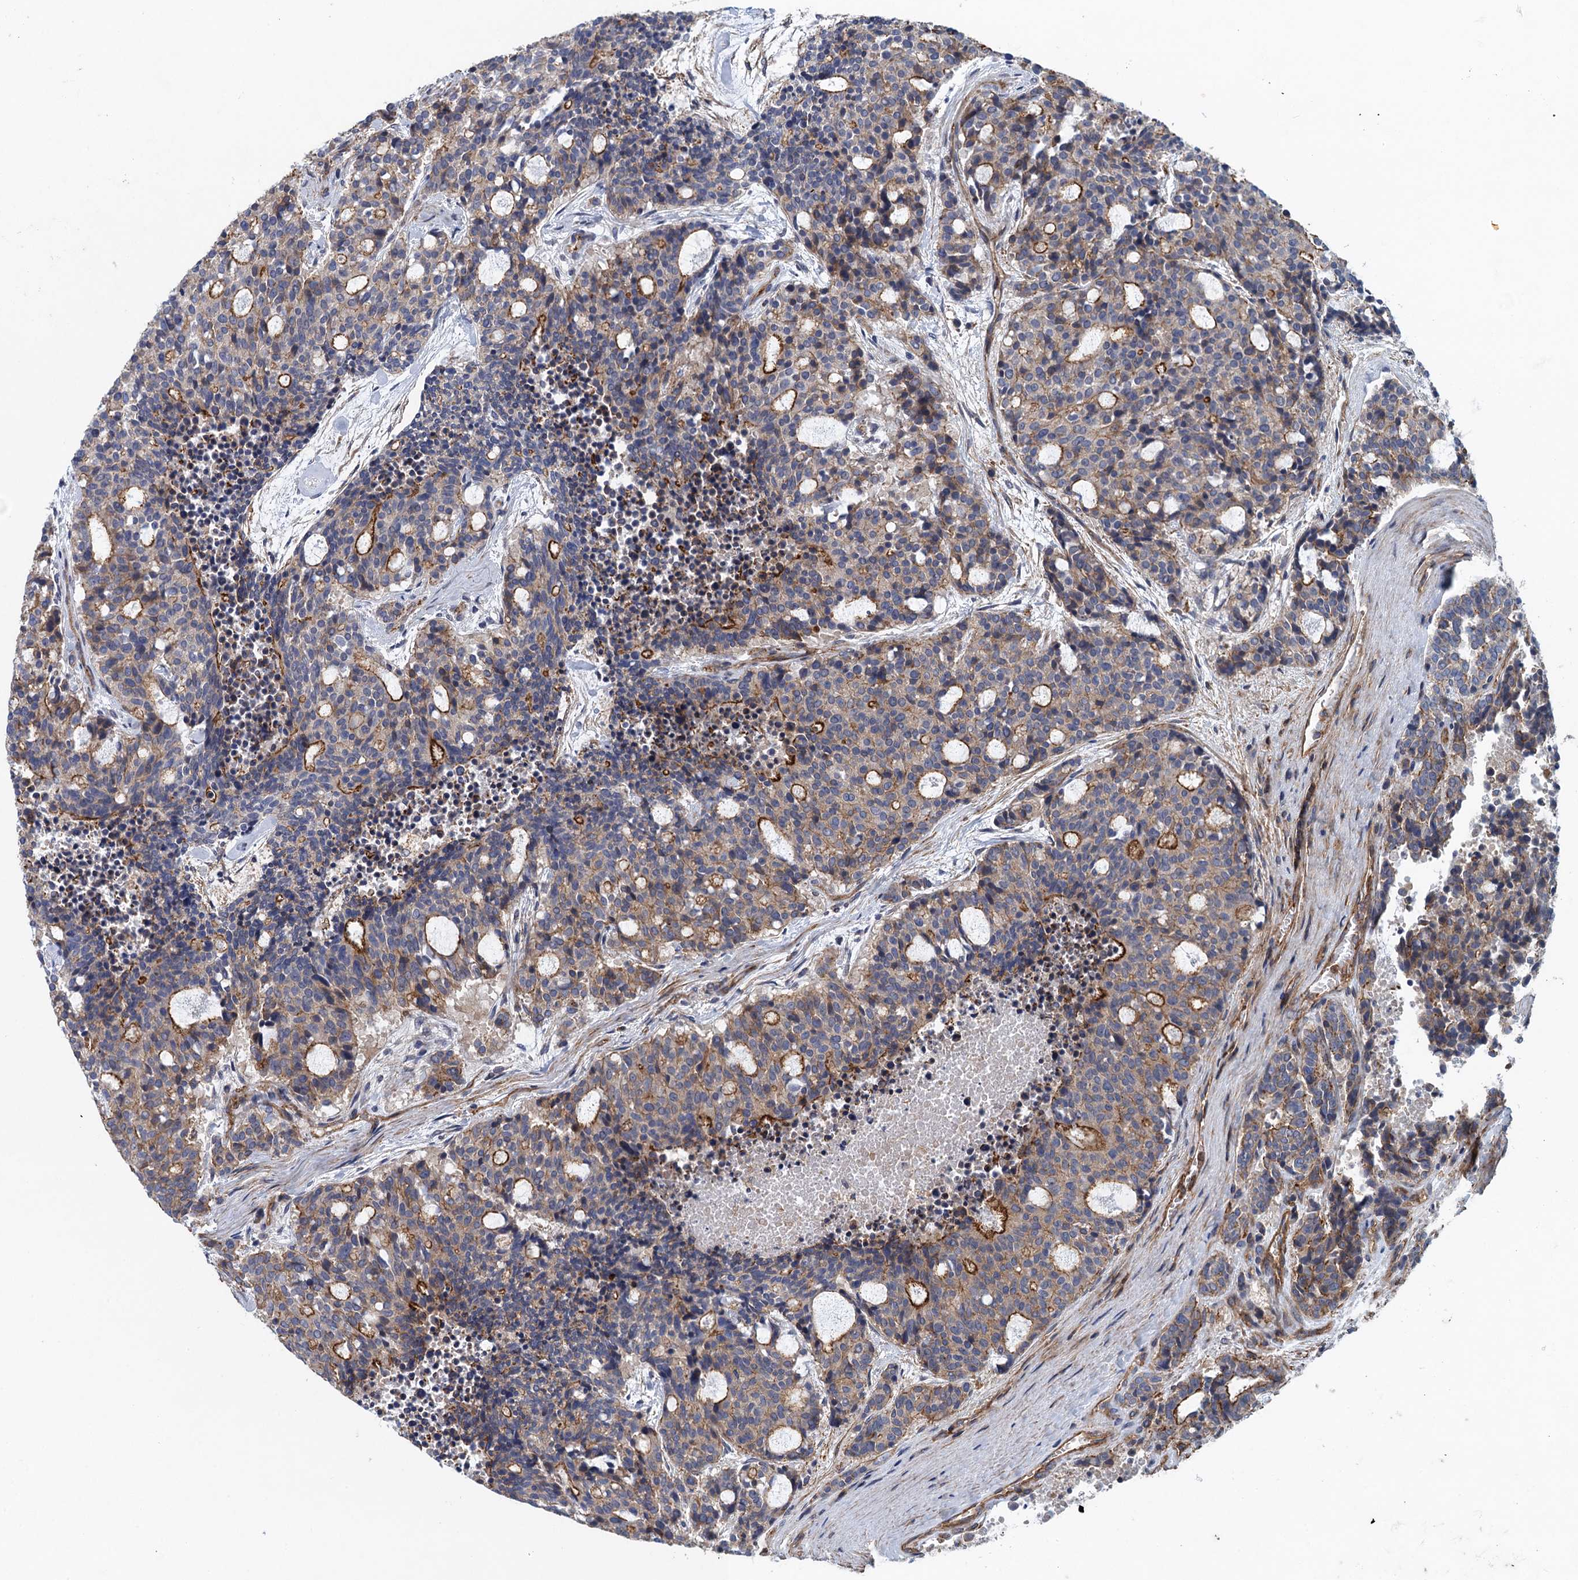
{"staining": {"intensity": "strong", "quantity": "25%-75%", "location": "cytoplasmic/membranous"}, "tissue": "carcinoid", "cell_type": "Tumor cells", "image_type": "cancer", "snomed": [{"axis": "morphology", "description": "Carcinoid, malignant, NOS"}, {"axis": "topography", "description": "Pancreas"}], "caption": "Immunohistochemical staining of malignant carcinoid exhibits high levels of strong cytoplasmic/membranous staining in about 25%-75% of tumor cells.", "gene": "PROSER2", "patient": {"sex": "female", "age": 54}}